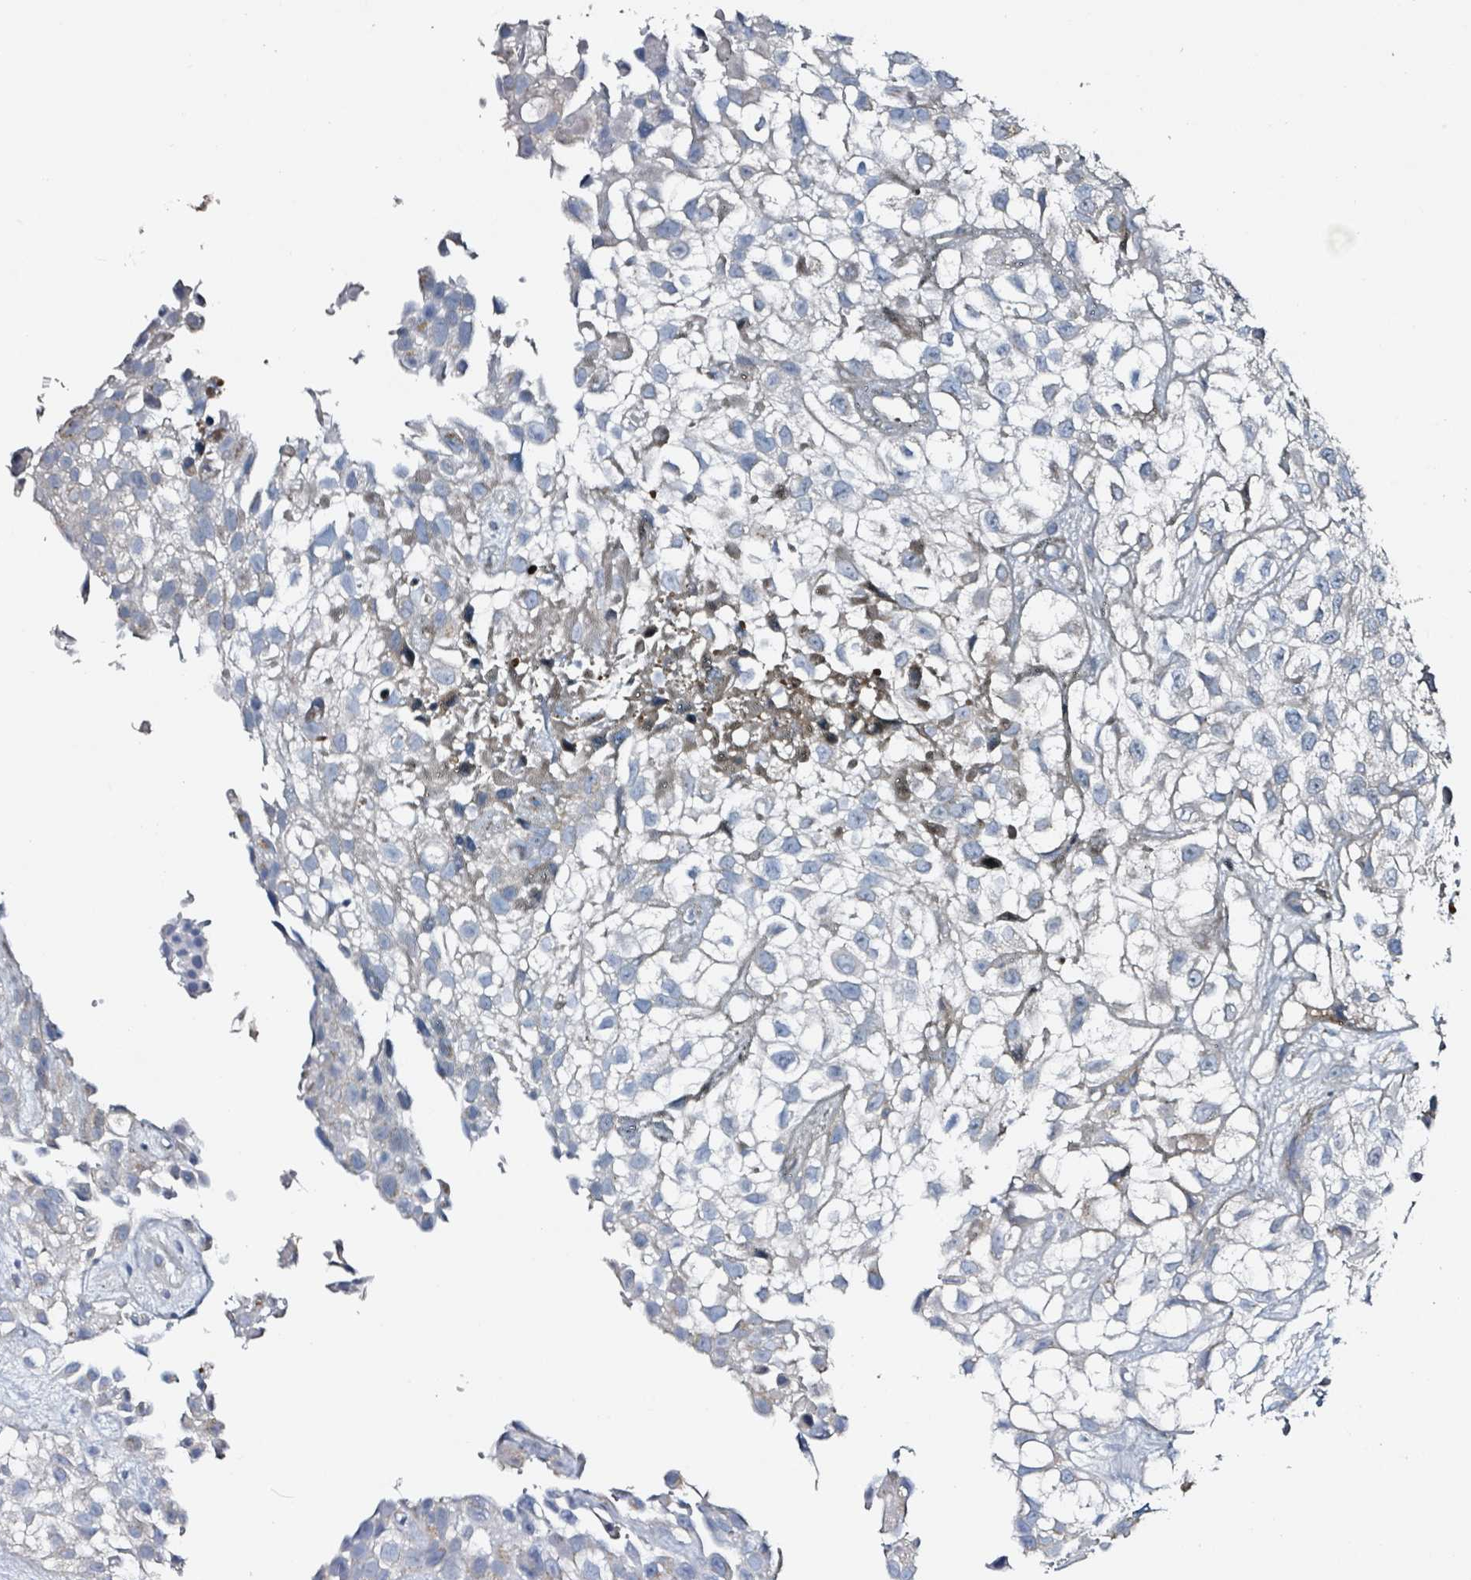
{"staining": {"intensity": "weak", "quantity": "<25%", "location": "cytoplasmic/membranous"}, "tissue": "urothelial cancer", "cell_type": "Tumor cells", "image_type": "cancer", "snomed": [{"axis": "morphology", "description": "Urothelial carcinoma, High grade"}, {"axis": "topography", "description": "Urinary bladder"}], "caption": "The immunohistochemistry (IHC) photomicrograph has no significant positivity in tumor cells of high-grade urothelial carcinoma tissue. Nuclei are stained in blue.", "gene": "B3GAT3", "patient": {"sex": "male", "age": 56}}